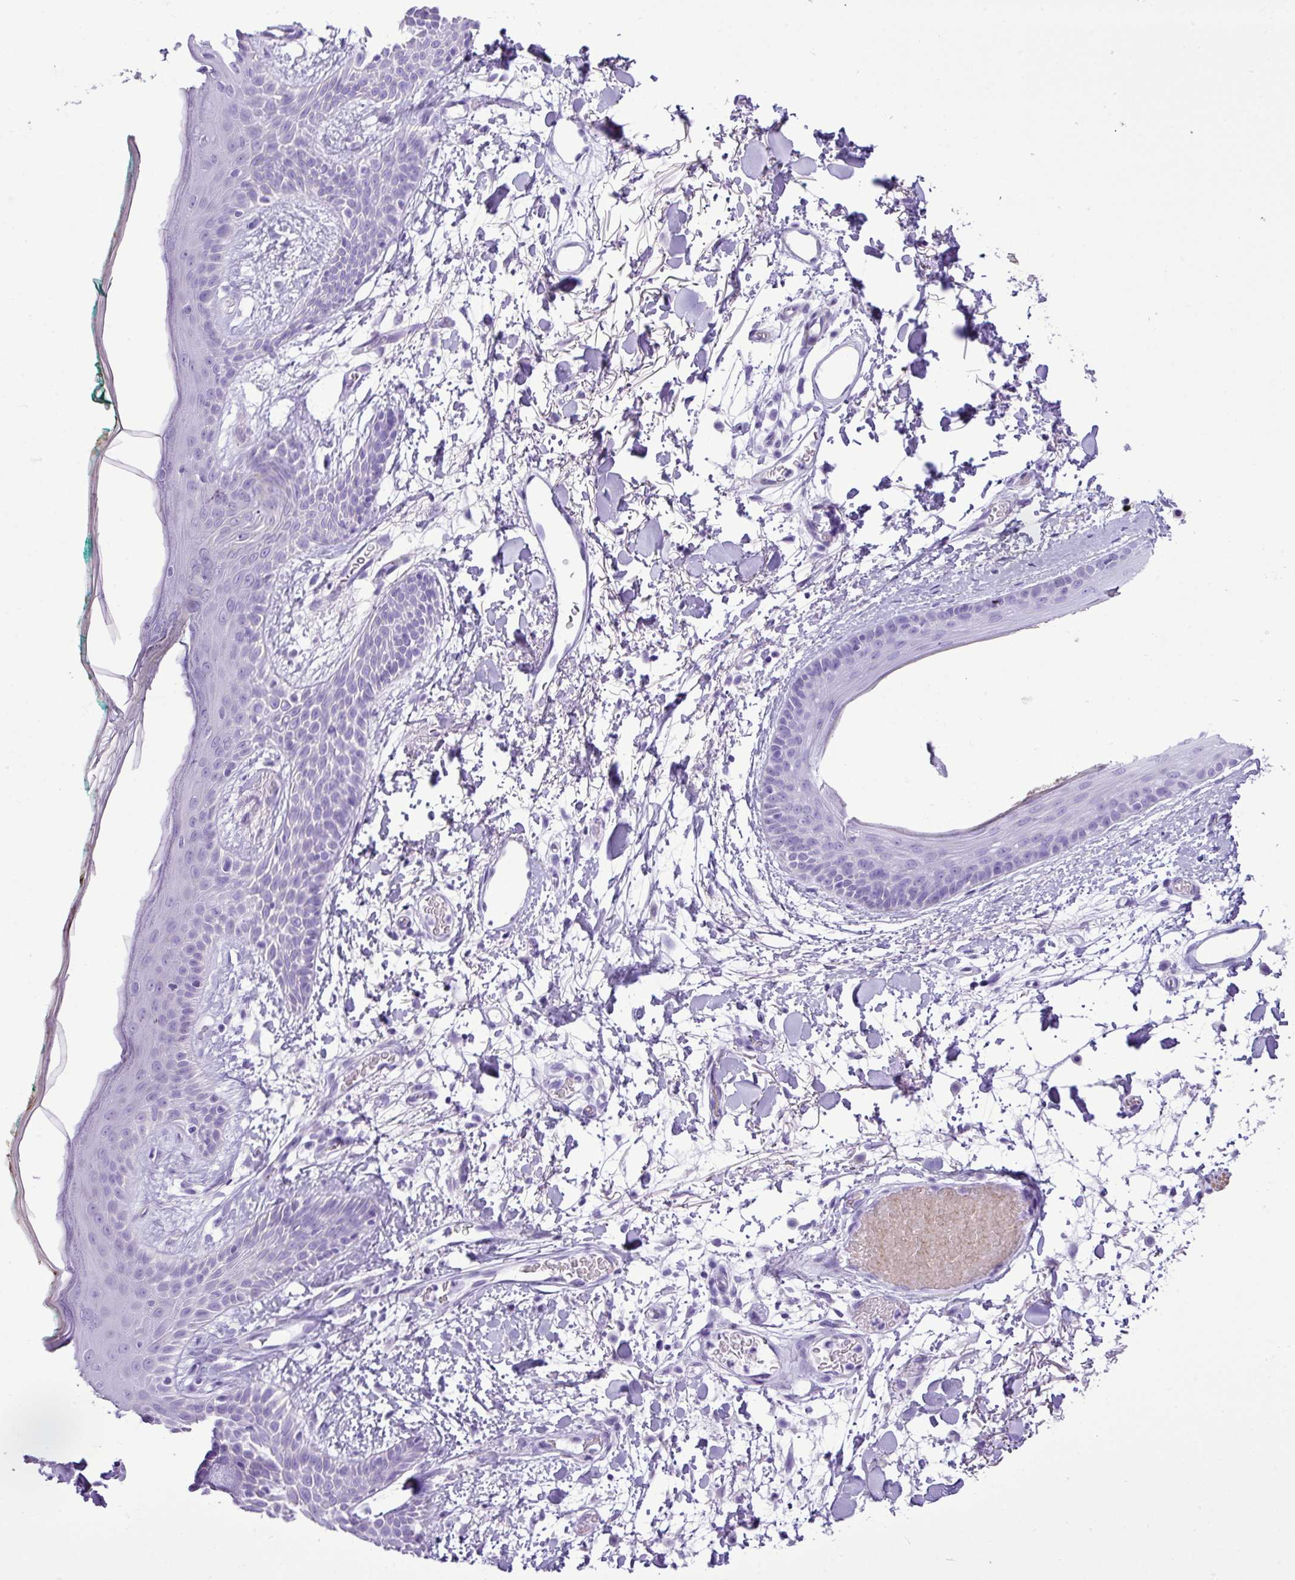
{"staining": {"intensity": "negative", "quantity": "none", "location": "none"}, "tissue": "skin", "cell_type": "Fibroblasts", "image_type": "normal", "snomed": [{"axis": "morphology", "description": "Normal tissue, NOS"}, {"axis": "topography", "description": "Skin"}], "caption": "Image shows no protein expression in fibroblasts of unremarkable skin.", "gene": "ZSCAN5A", "patient": {"sex": "male", "age": 79}}